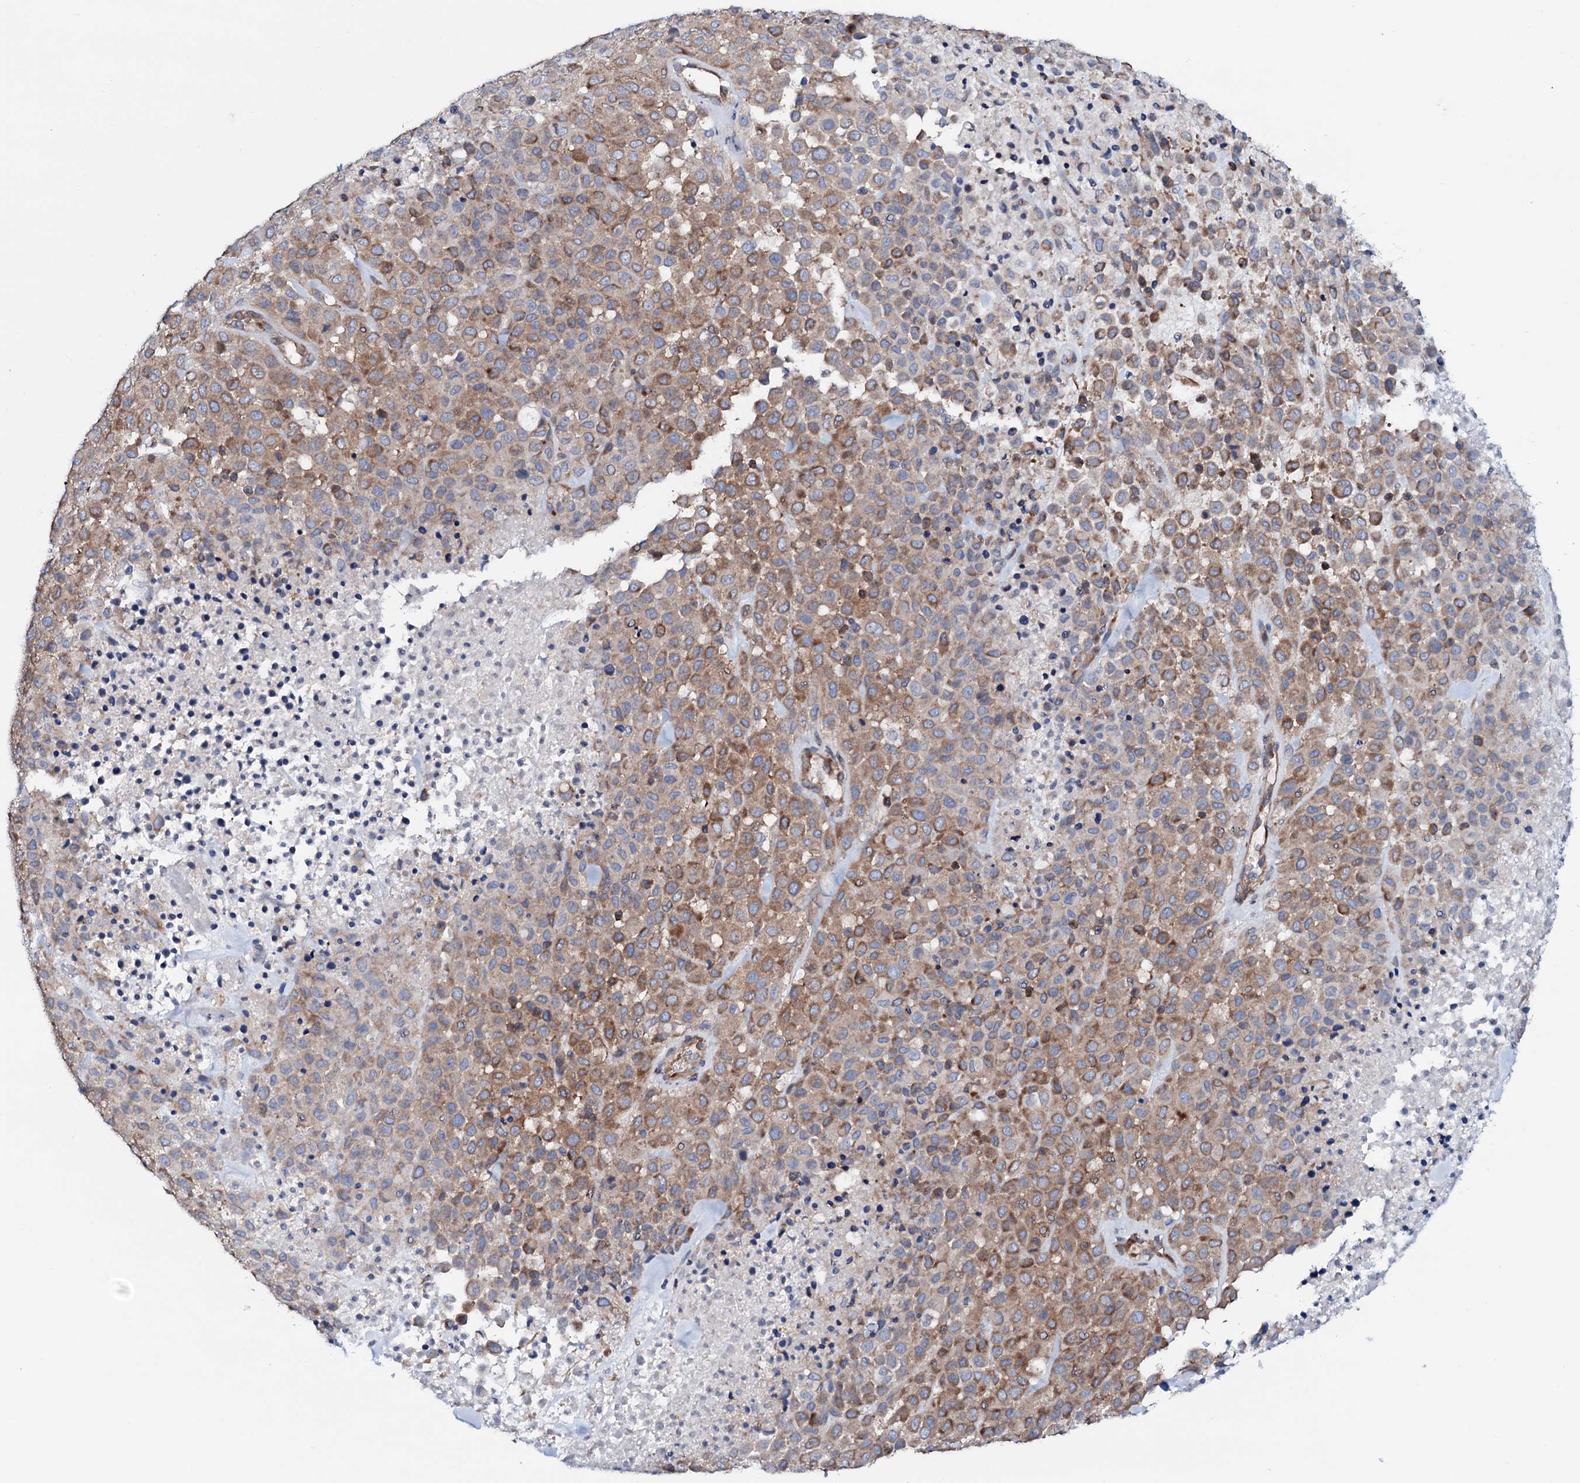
{"staining": {"intensity": "moderate", "quantity": "25%-75%", "location": "cytoplasmic/membranous"}, "tissue": "melanoma", "cell_type": "Tumor cells", "image_type": "cancer", "snomed": [{"axis": "morphology", "description": "Malignant melanoma, Metastatic site"}, {"axis": "topography", "description": "Skin"}], "caption": "High-magnification brightfield microscopy of melanoma stained with DAB (3,3'-diaminobenzidine) (brown) and counterstained with hematoxylin (blue). tumor cells exhibit moderate cytoplasmic/membranous expression is present in approximately25%-75% of cells.", "gene": "STARD13", "patient": {"sex": "female", "age": 81}}